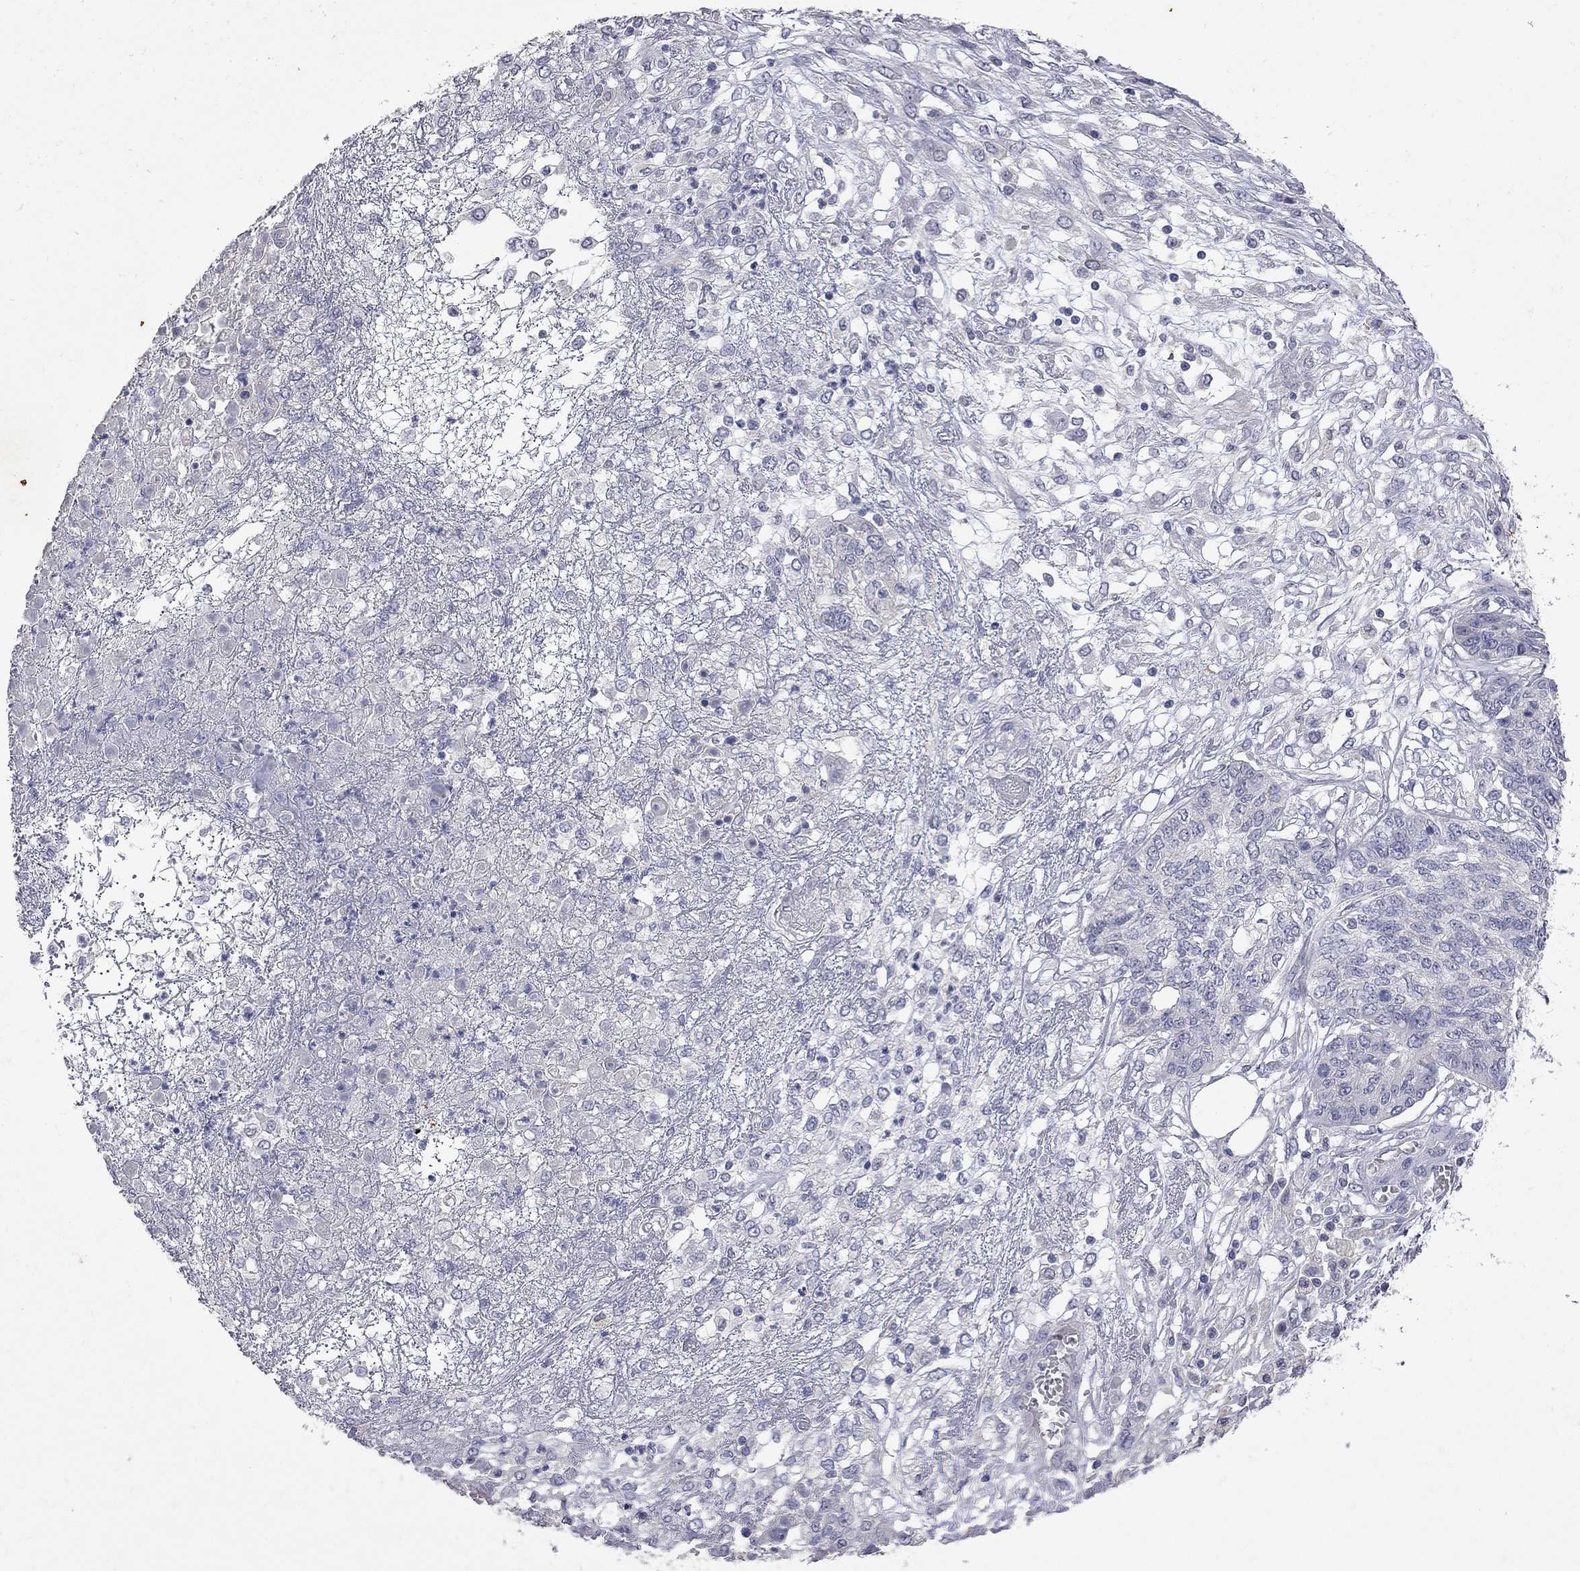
{"staining": {"intensity": "negative", "quantity": "none", "location": "none"}, "tissue": "ovarian cancer", "cell_type": "Tumor cells", "image_type": "cancer", "snomed": [{"axis": "morphology", "description": "Cystadenocarcinoma, serous, NOS"}, {"axis": "topography", "description": "Ovary"}], "caption": "Ovarian serous cystadenocarcinoma stained for a protein using immunohistochemistry (IHC) displays no positivity tumor cells.", "gene": "NOS2", "patient": {"sex": "female", "age": 67}}